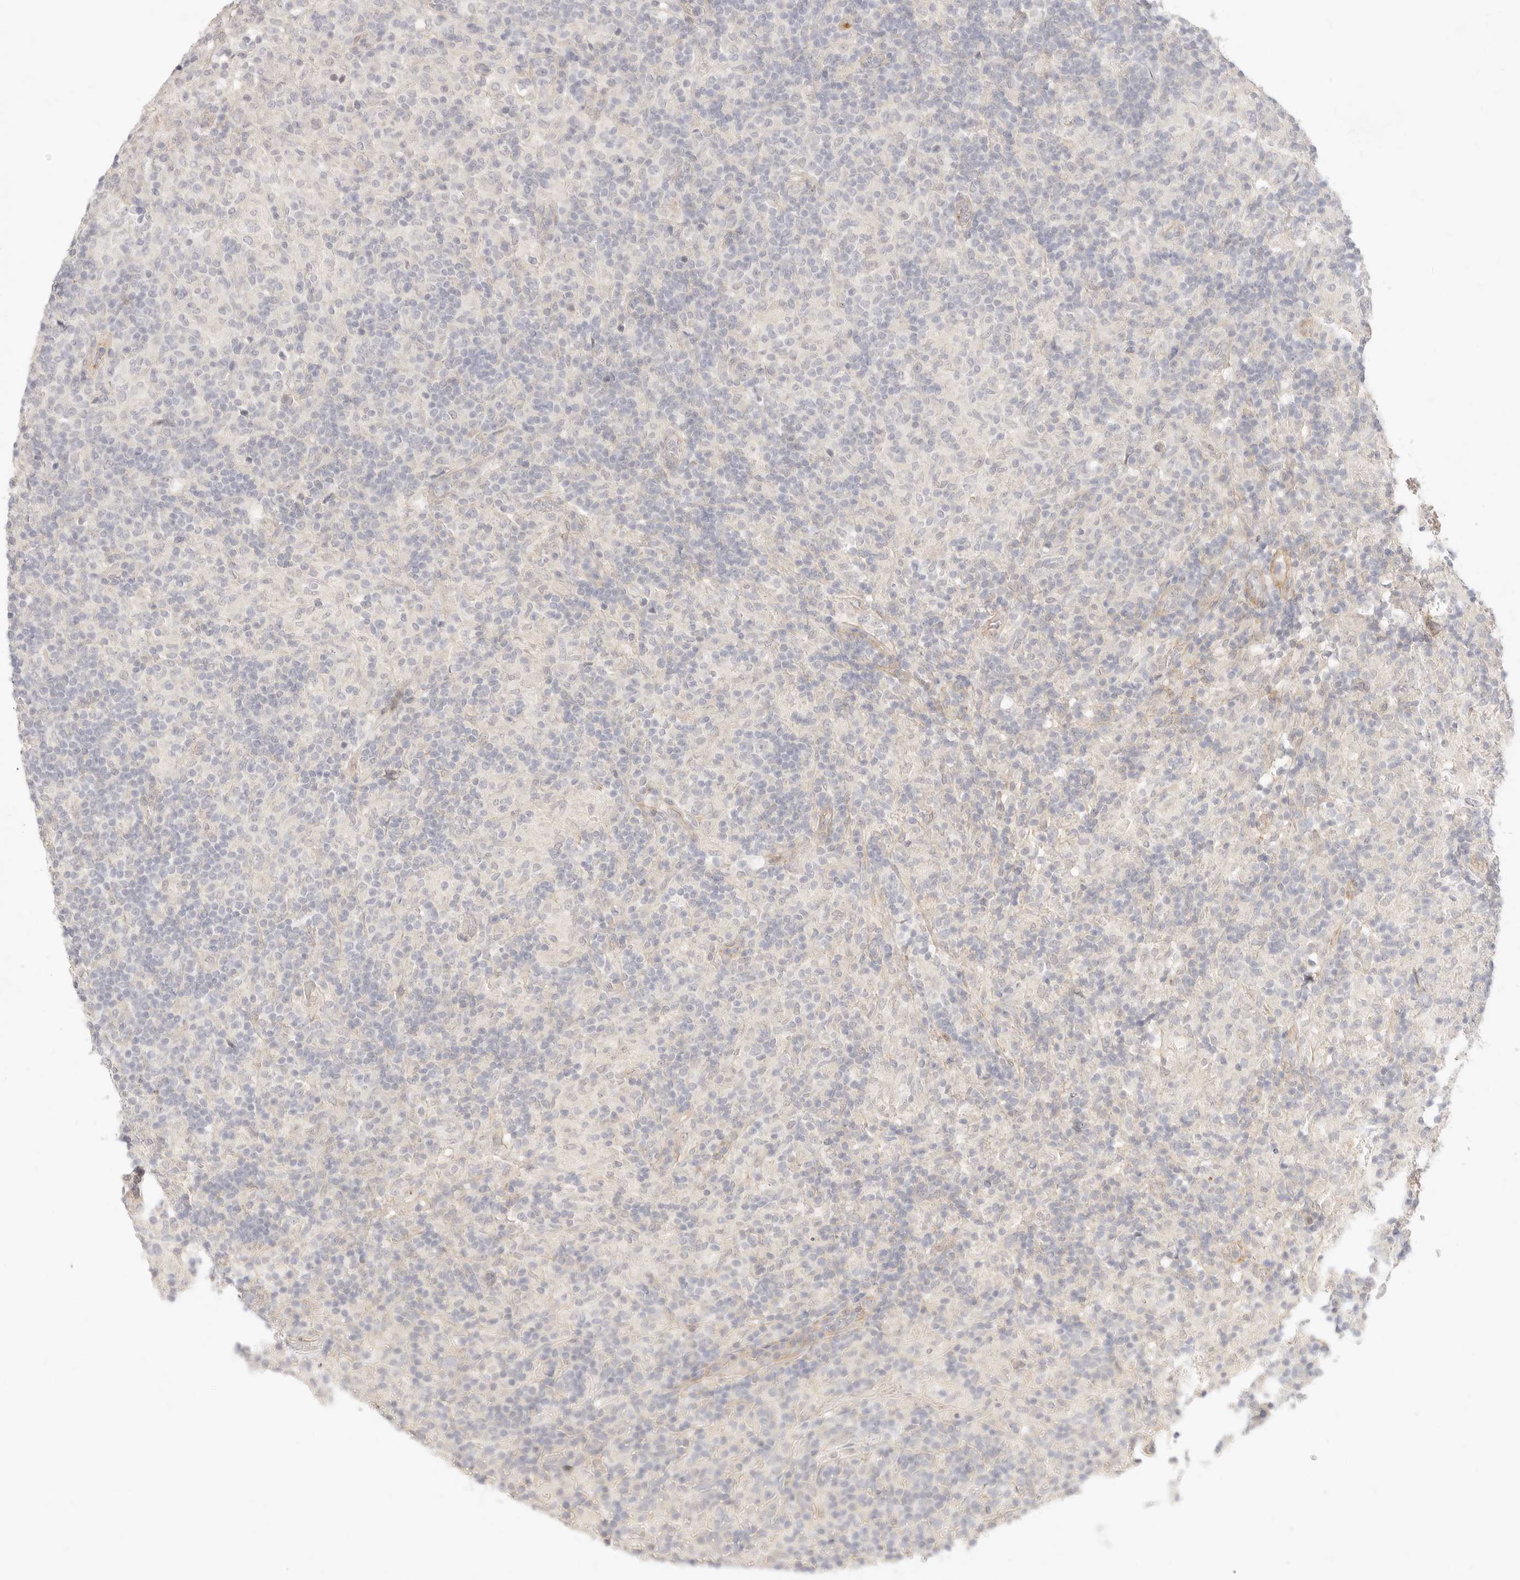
{"staining": {"intensity": "negative", "quantity": "none", "location": "none"}, "tissue": "lymphoma", "cell_type": "Tumor cells", "image_type": "cancer", "snomed": [{"axis": "morphology", "description": "Hodgkin's disease, NOS"}, {"axis": "topography", "description": "Lymph node"}], "caption": "Immunohistochemistry micrograph of neoplastic tissue: lymphoma stained with DAB (3,3'-diaminobenzidine) exhibits no significant protein expression in tumor cells.", "gene": "UBXN10", "patient": {"sex": "male", "age": 70}}